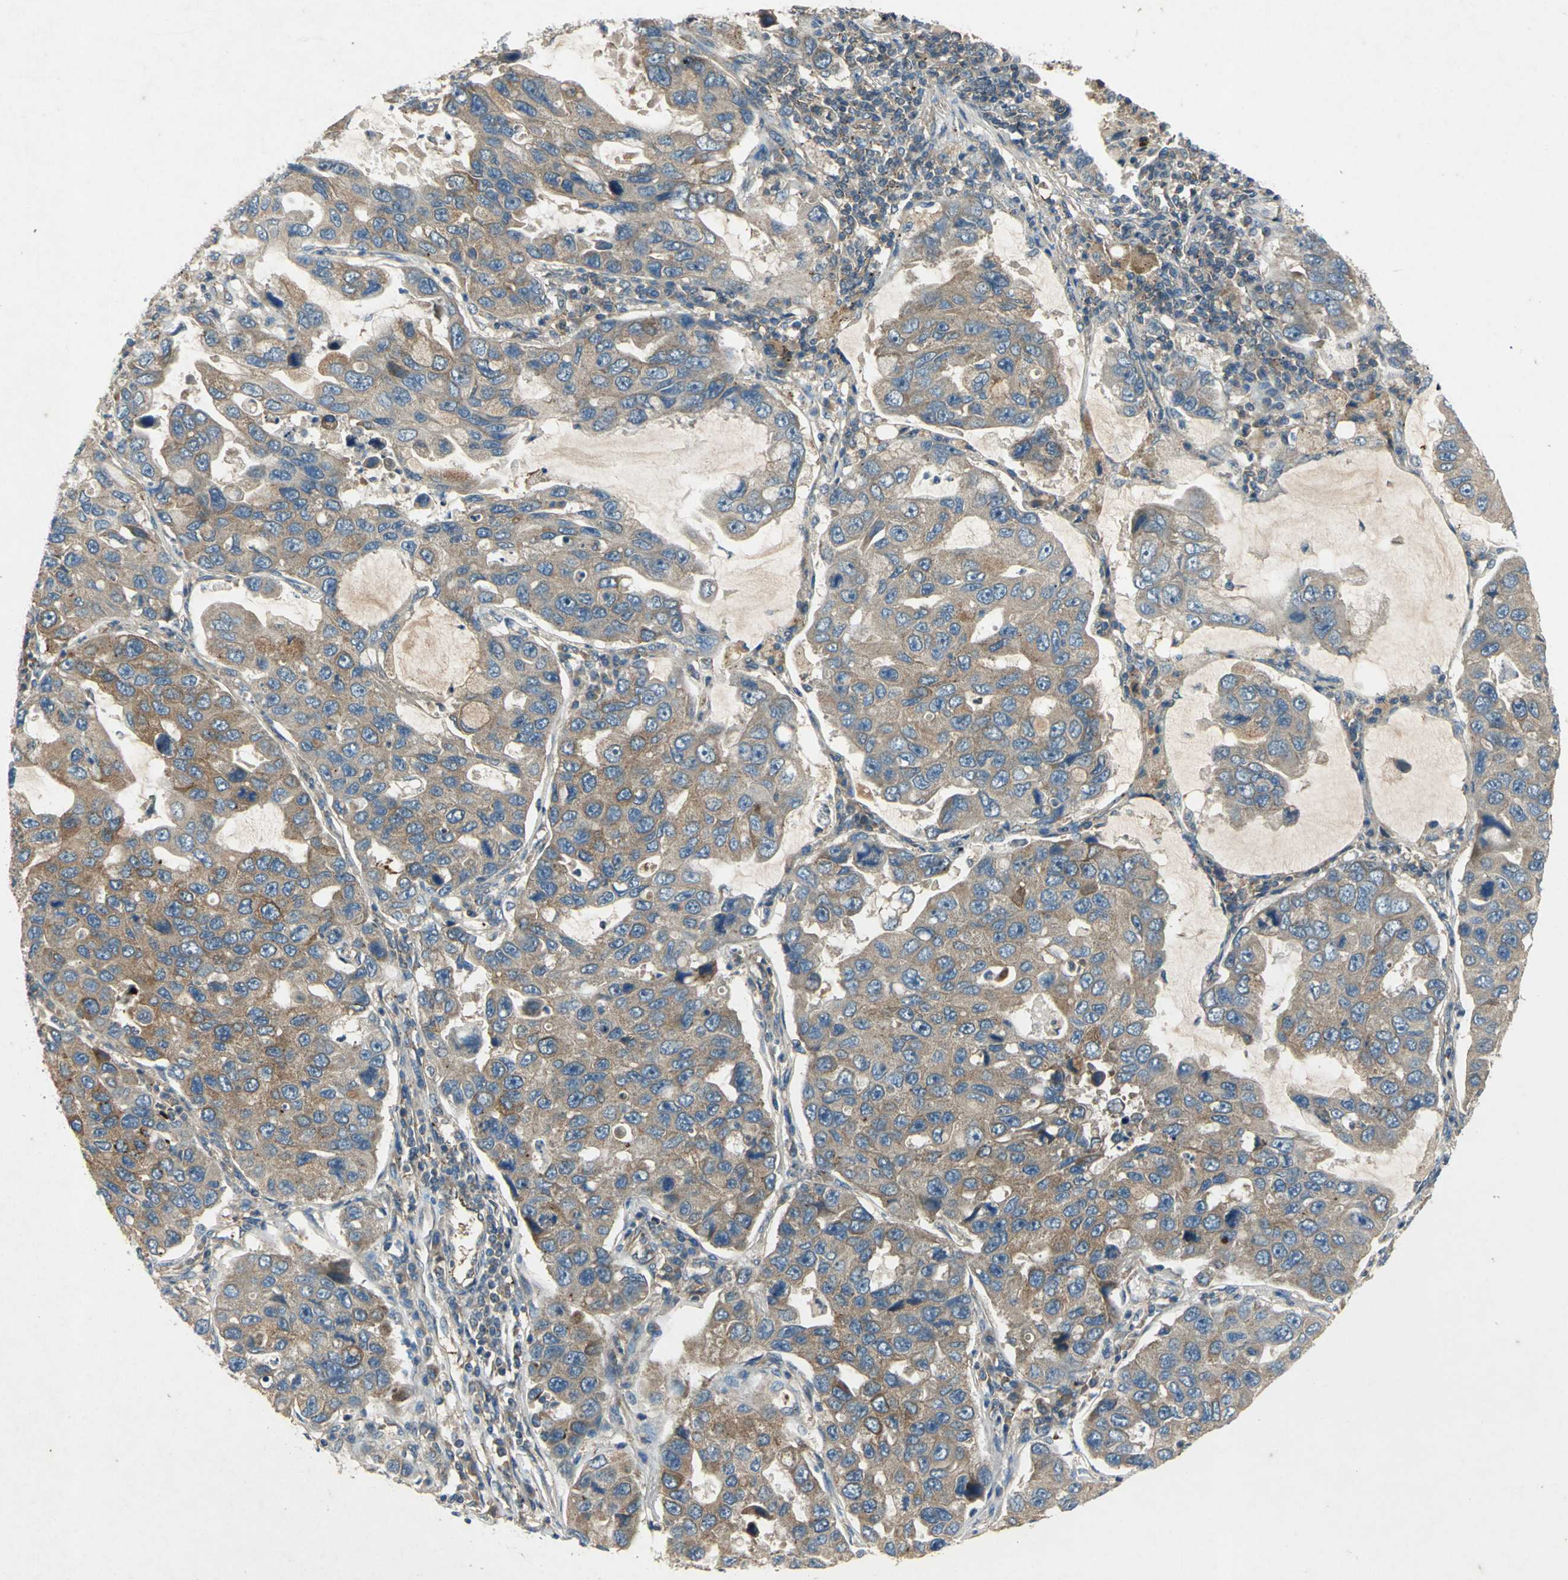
{"staining": {"intensity": "moderate", "quantity": "25%-75%", "location": "cytoplasmic/membranous"}, "tissue": "lung cancer", "cell_type": "Tumor cells", "image_type": "cancer", "snomed": [{"axis": "morphology", "description": "Adenocarcinoma, NOS"}, {"axis": "topography", "description": "Lung"}], "caption": "This photomicrograph reveals lung cancer (adenocarcinoma) stained with IHC to label a protein in brown. The cytoplasmic/membranous of tumor cells show moderate positivity for the protein. Nuclei are counter-stained blue.", "gene": "EMCN", "patient": {"sex": "male", "age": 64}}